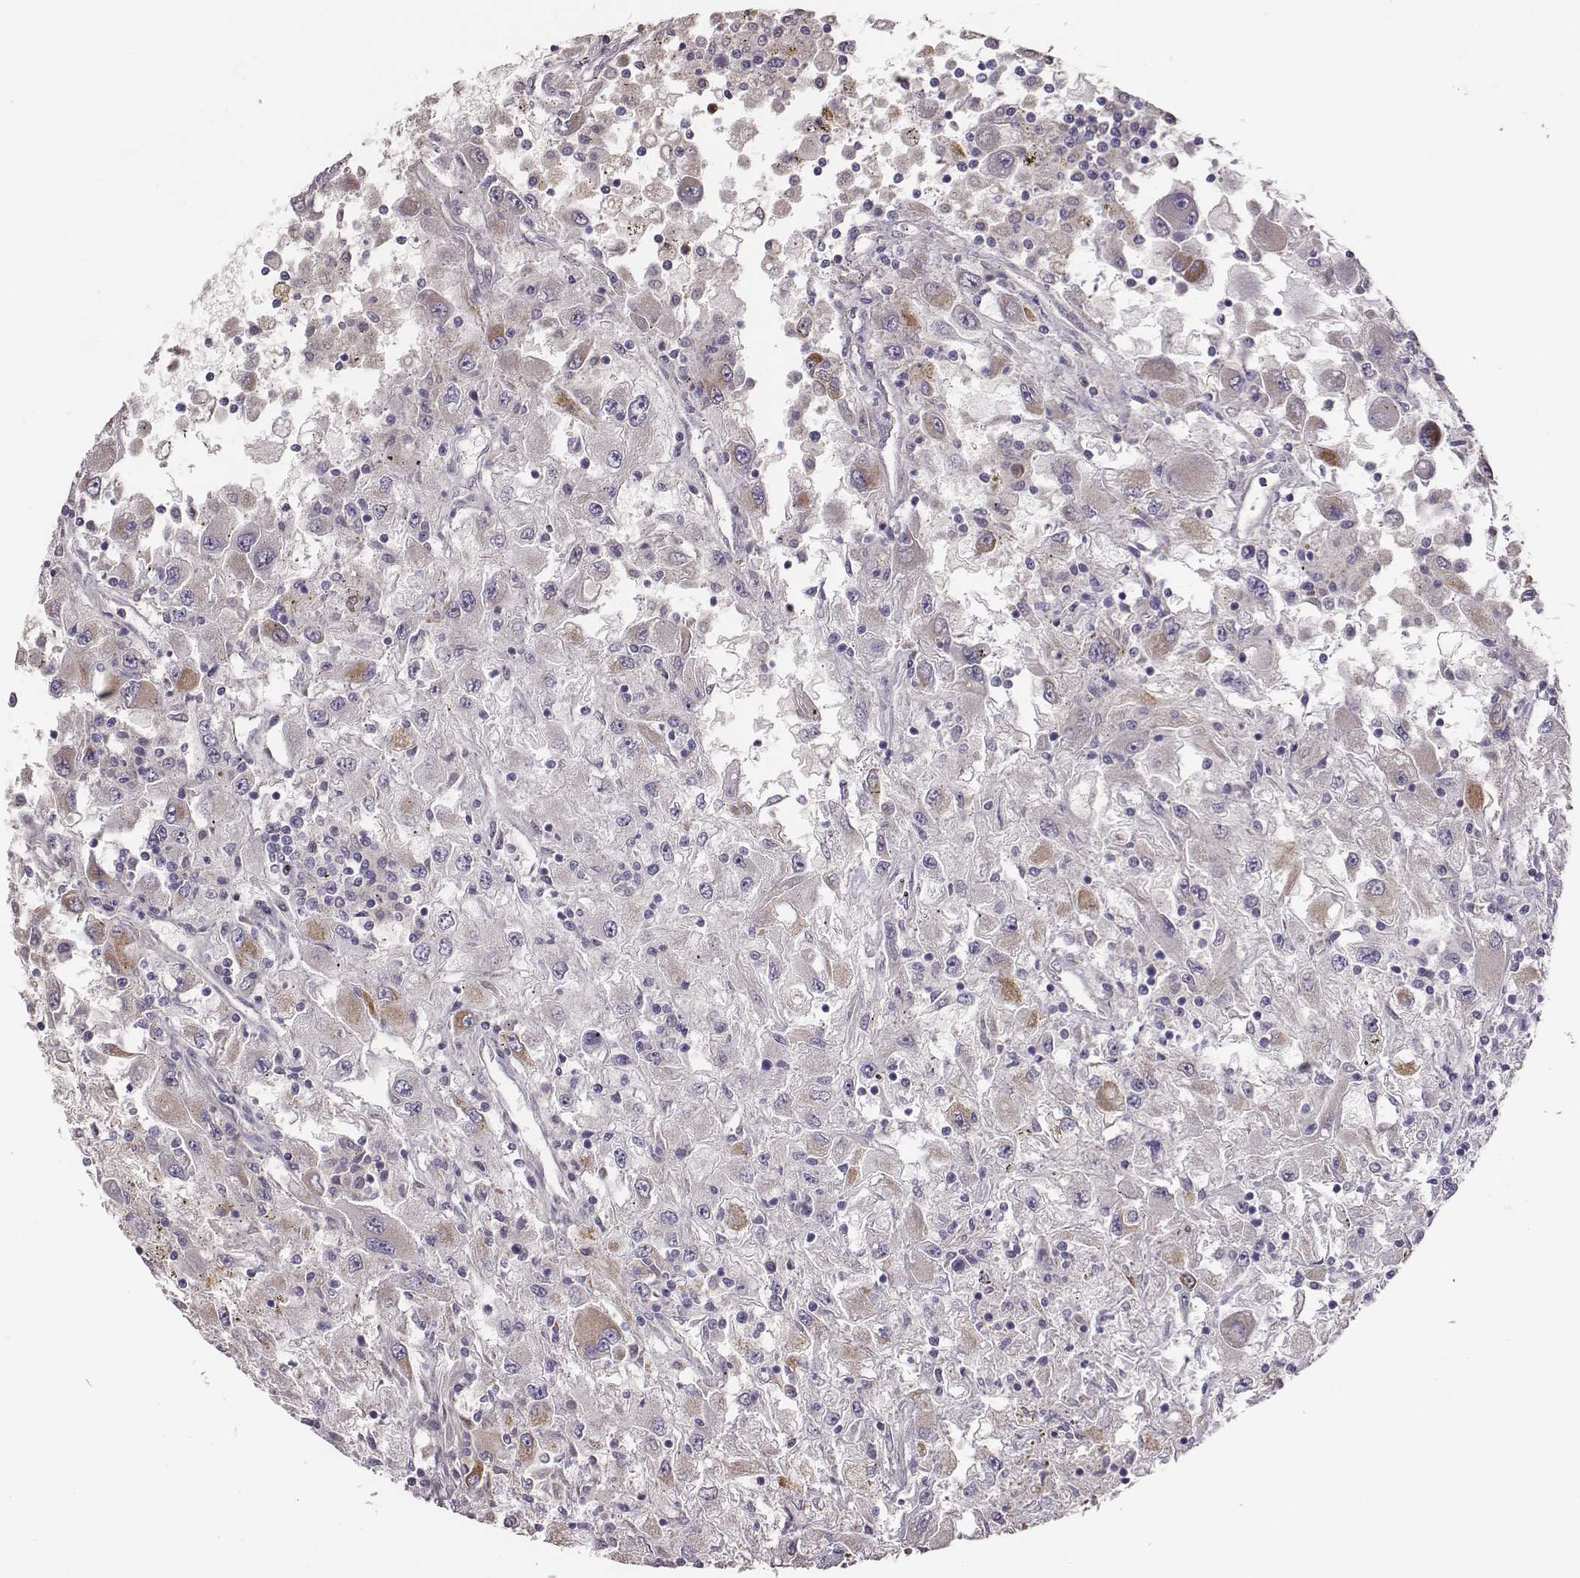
{"staining": {"intensity": "moderate", "quantity": "<25%", "location": "cytoplasmic/membranous"}, "tissue": "renal cancer", "cell_type": "Tumor cells", "image_type": "cancer", "snomed": [{"axis": "morphology", "description": "Adenocarcinoma, NOS"}, {"axis": "topography", "description": "Kidney"}], "caption": "Adenocarcinoma (renal) stained for a protein reveals moderate cytoplasmic/membranous positivity in tumor cells.", "gene": "KMO", "patient": {"sex": "female", "age": 67}}